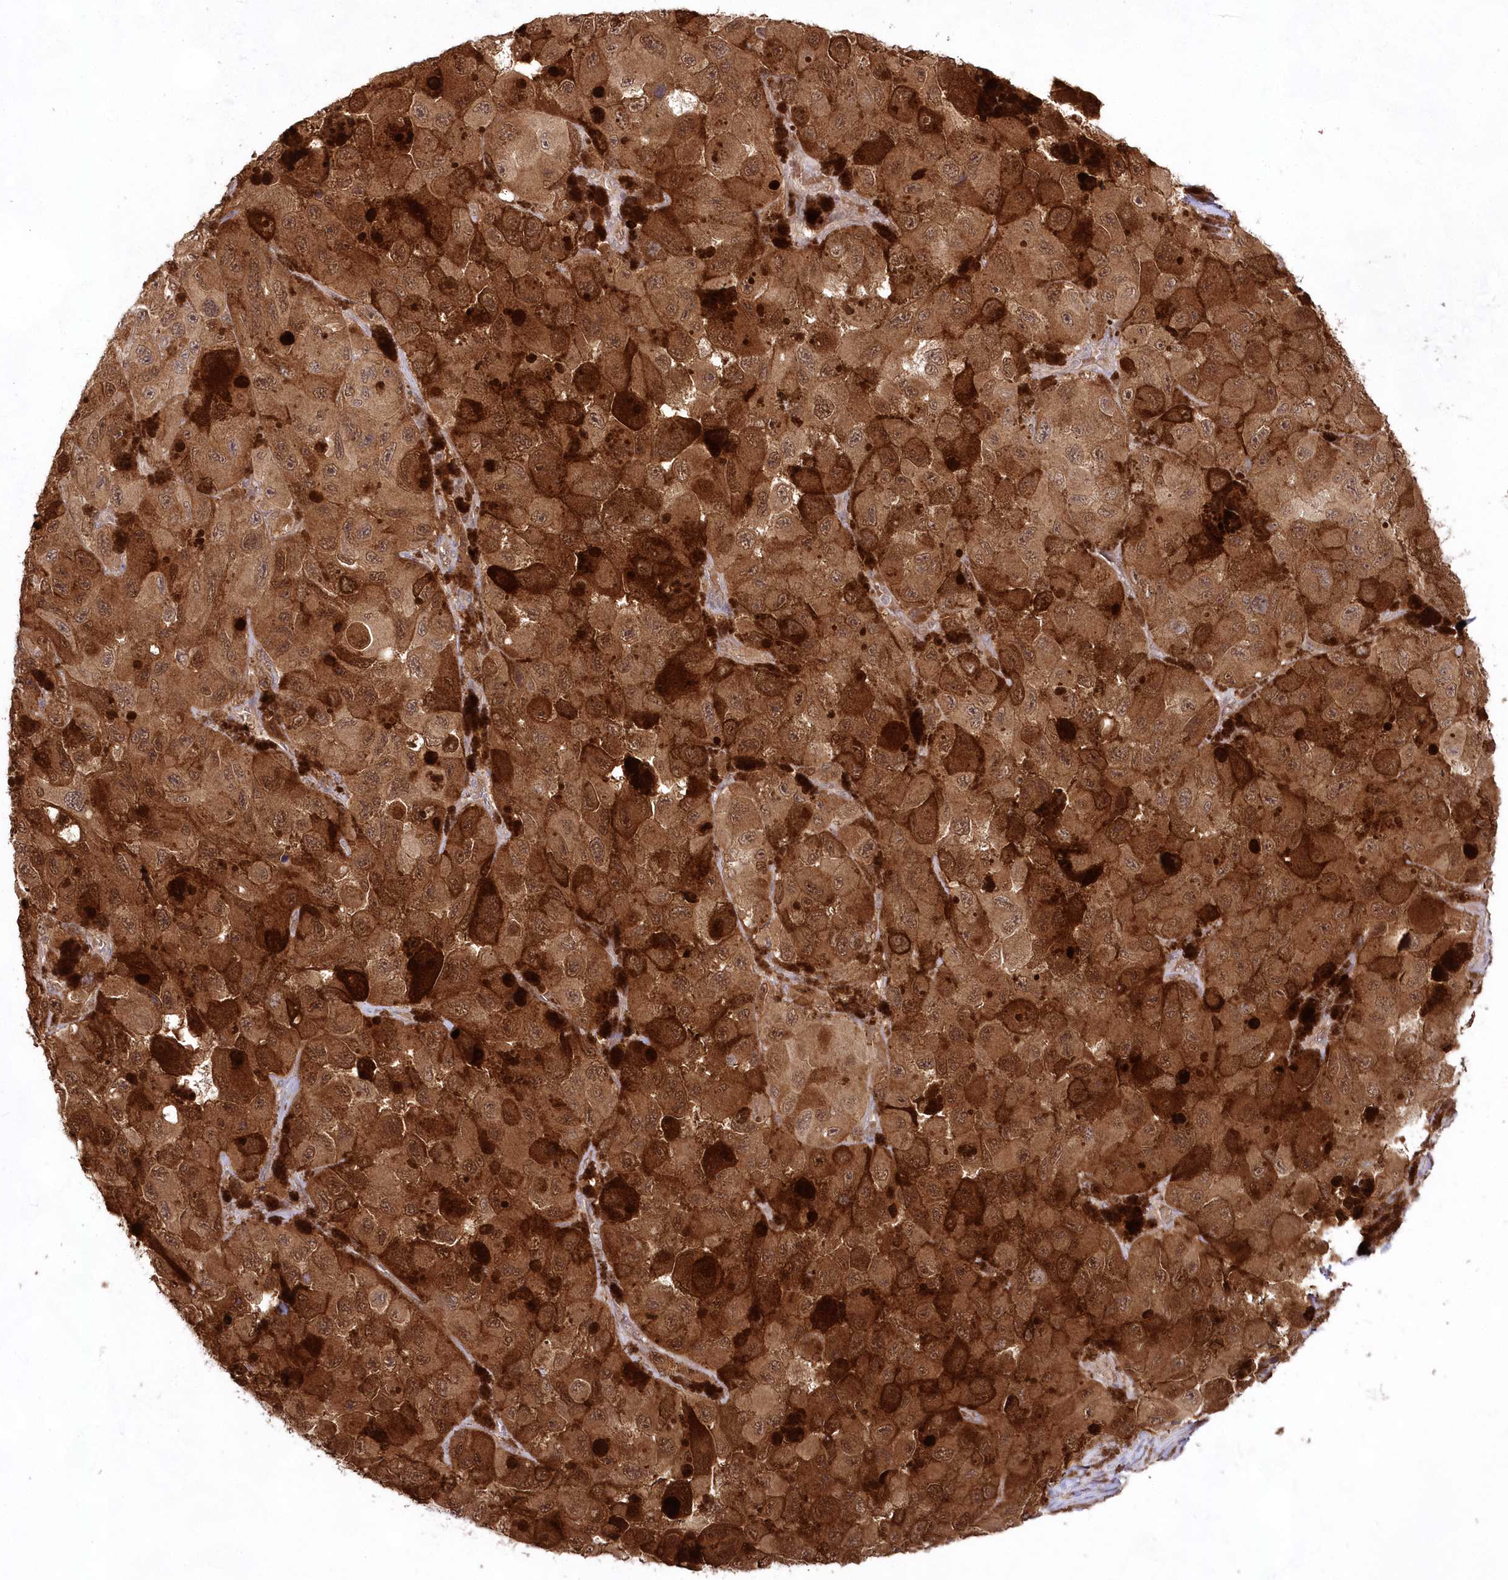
{"staining": {"intensity": "strong", "quantity": ">75%", "location": "cytoplasmic/membranous,nuclear"}, "tissue": "melanoma", "cell_type": "Tumor cells", "image_type": "cancer", "snomed": [{"axis": "morphology", "description": "Malignant melanoma, NOS"}, {"axis": "topography", "description": "Skin"}], "caption": "IHC (DAB (3,3'-diaminobenzidine)) staining of human melanoma shows strong cytoplasmic/membranous and nuclear protein expression in about >75% of tumor cells.", "gene": "IMPA1", "patient": {"sex": "female", "age": 73}}